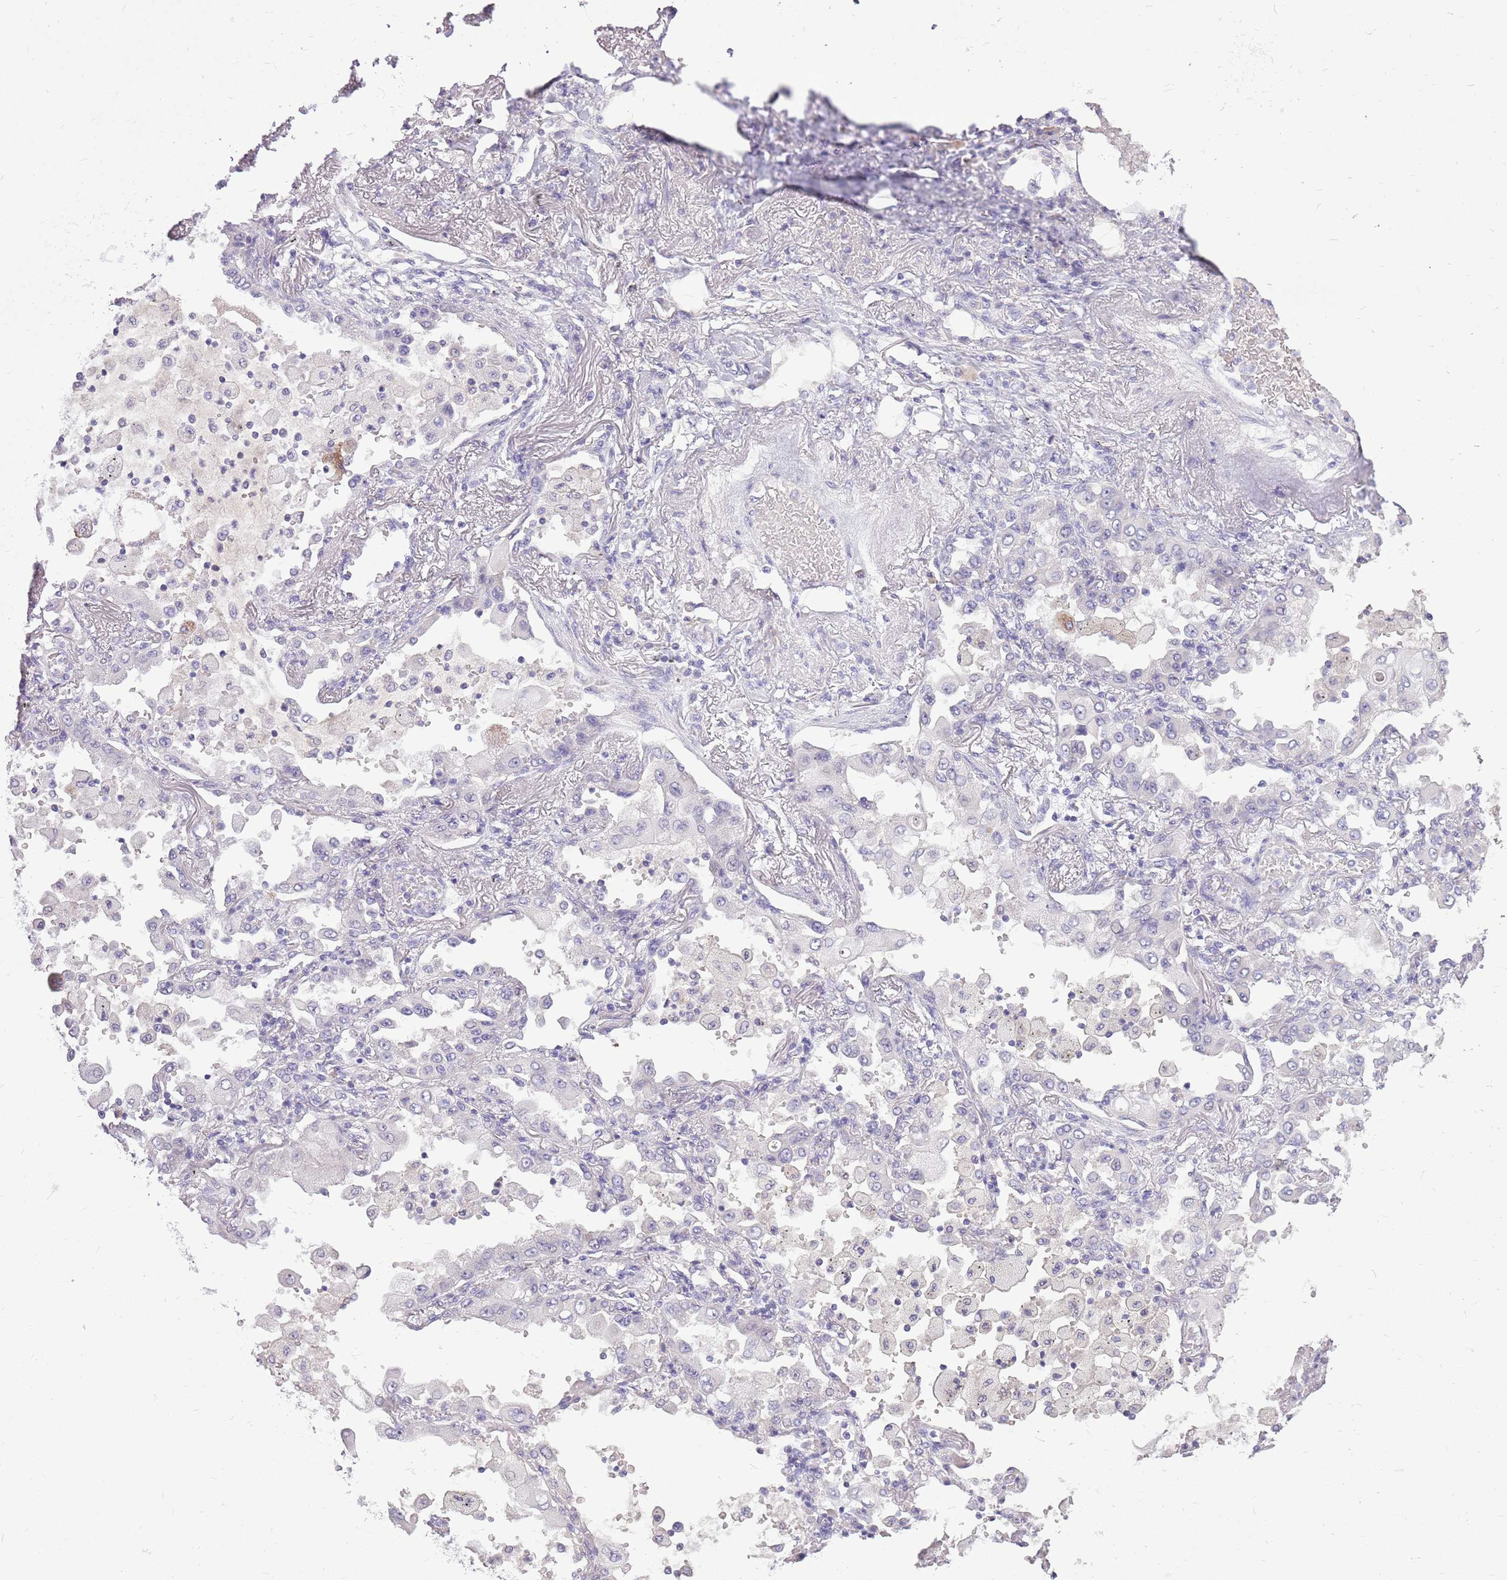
{"staining": {"intensity": "moderate", "quantity": "<25%", "location": "cytoplasmic/membranous"}, "tissue": "lung cancer", "cell_type": "Tumor cells", "image_type": "cancer", "snomed": [{"axis": "morphology", "description": "Squamous cell carcinoma, NOS"}, {"axis": "topography", "description": "Lung"}], "caption": "Lung cancer tissue exhibits moderate cytoplasmic/membranous staining in approximately <25% of tumor cells The protein is shown in brown color, while the nuclei are stained blue.", "gene": "ZNF425", "patient": {"sex": "male", "age": 74}}